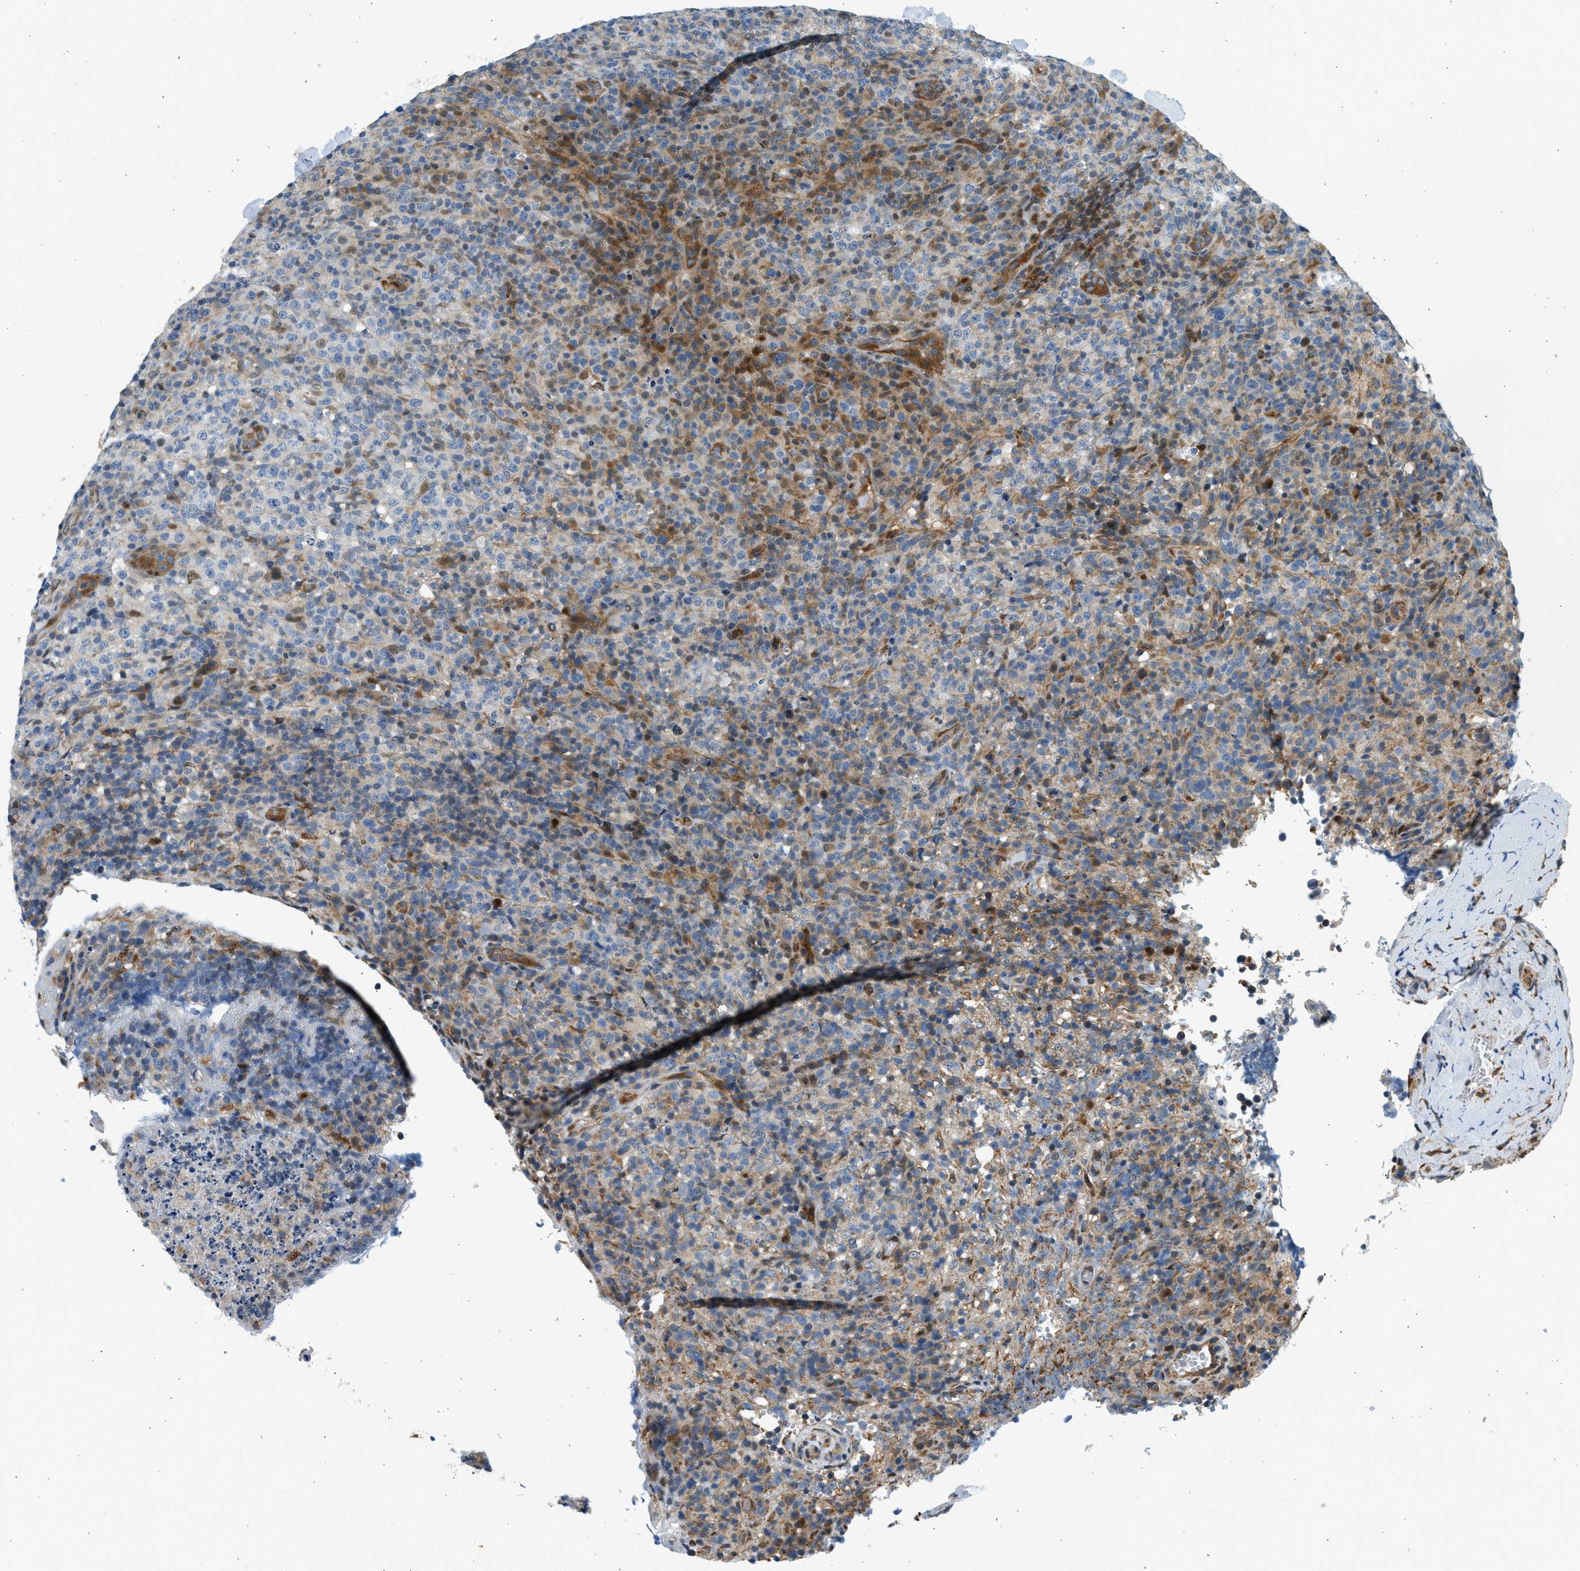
{"staining": {"intensity": "weak", "quantity": "<25%", "location": "cytoplasmic/membranous"}, "tissue": "lymphoma", "cell_type": "Tumor cells", "image_type": "cancer", "snomed": [{"axis": "morphology", "description": "Malignant lymphoma, non-Hodgkin's type, High grade"}, {"axis": "topography", "description": "Lymph node"}], "caption": "The immunohistochemistry (IHC) histopathology image has no significant expression in tumor cells of lymphoma tissue.", "gene": "NRSN2", "patient": {"sex": "female", "age": 76}}